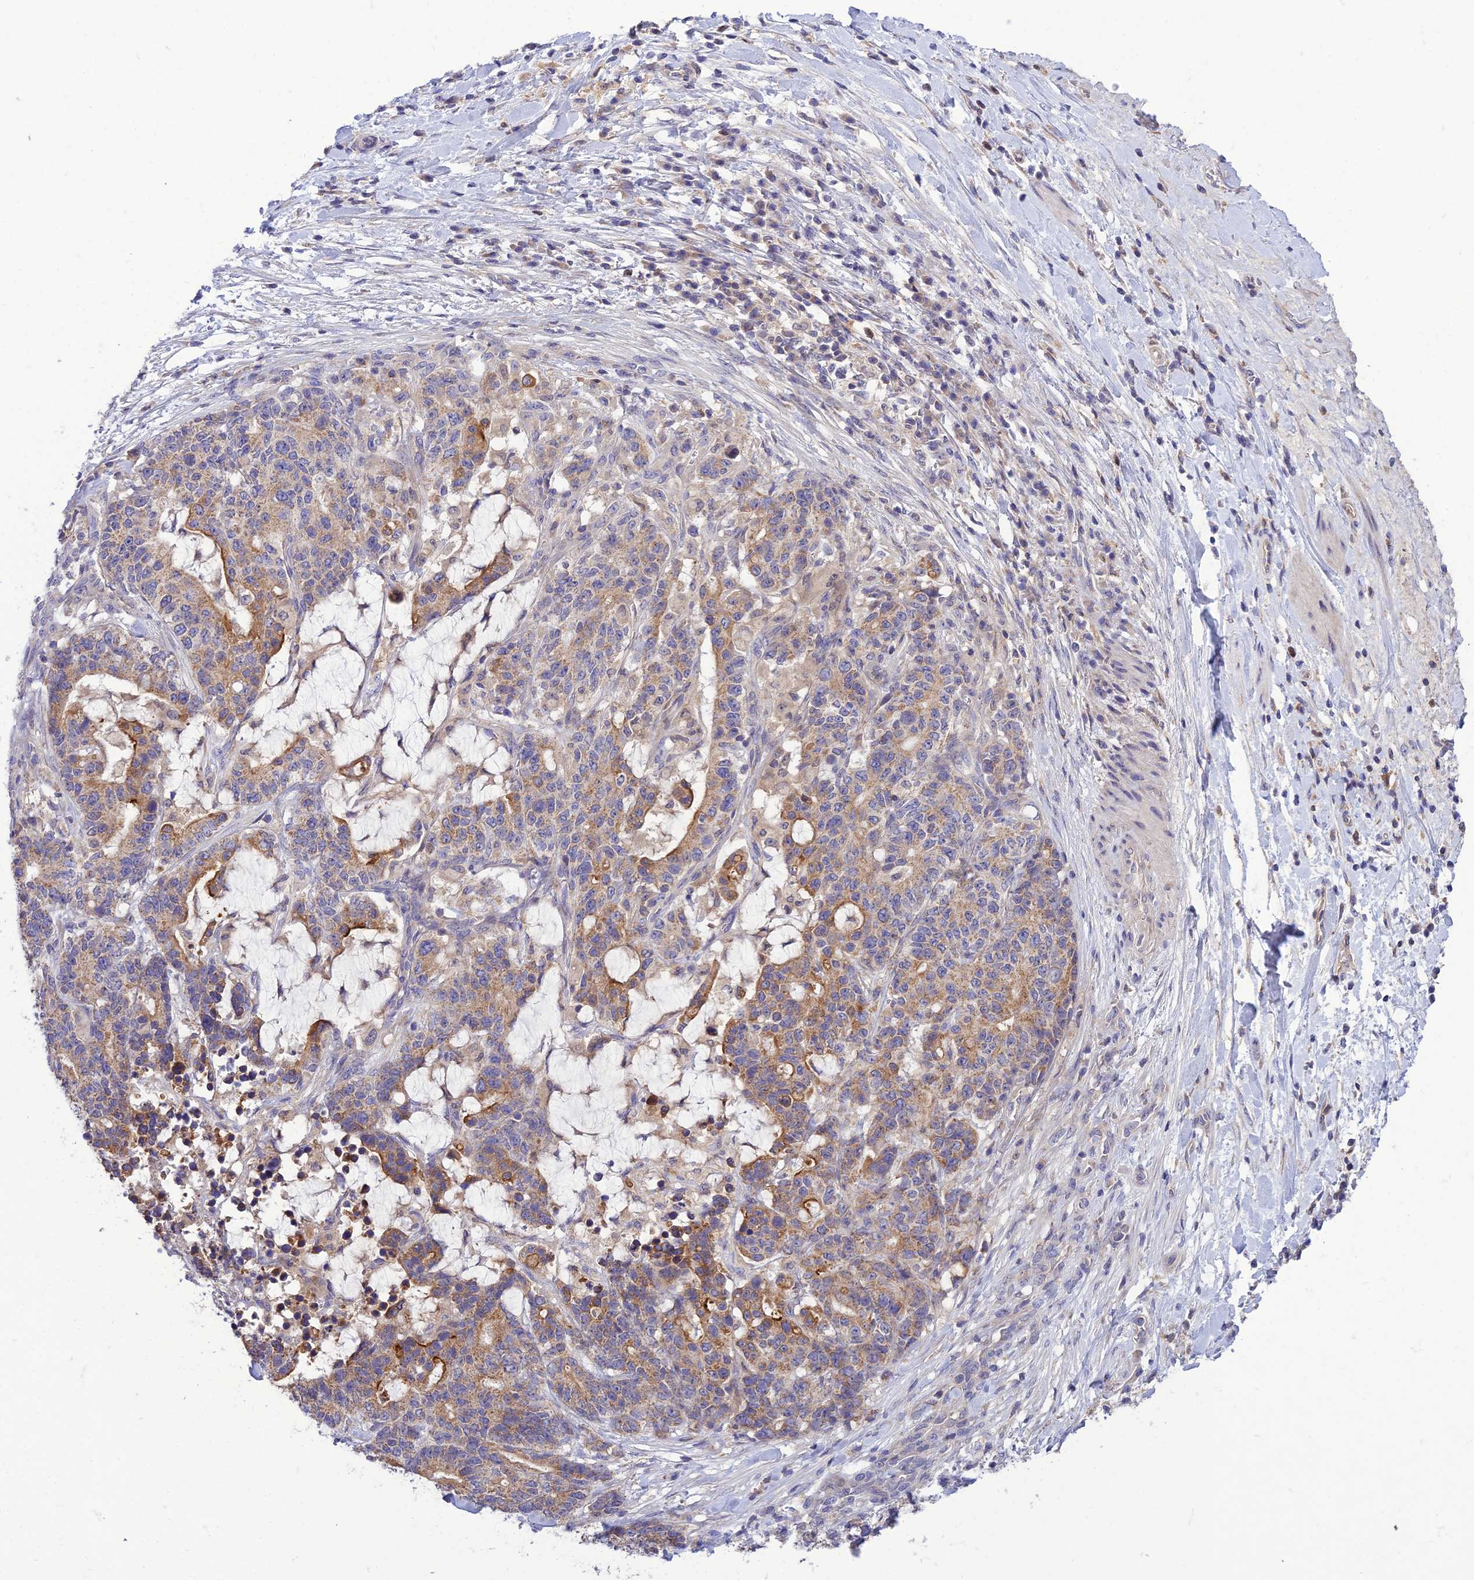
{"staining": {"intensity": "moderate", "quantity": ">75%", "location": "cytoplasmic/membranous"}, "tissue": "stomach cancer", "cell_type": "Tumor cells", "image_type": "cancer", "snomed": [{"axis": "morphology", "description": "Normal tissue, NOS"}, {"axis": "morphology", "description": "Adenocarcinoma, NOS"}, {"axis": "topography", "description": "Stomach"}], "caption": "Moderate cytoplasmic/membranous protein positivity is seen in approximately >75% of tumor cells in stomach cancer (adenocarcinoma).", "gene": "IRAK3", "patient": {"sex": "female", "age": 64}}